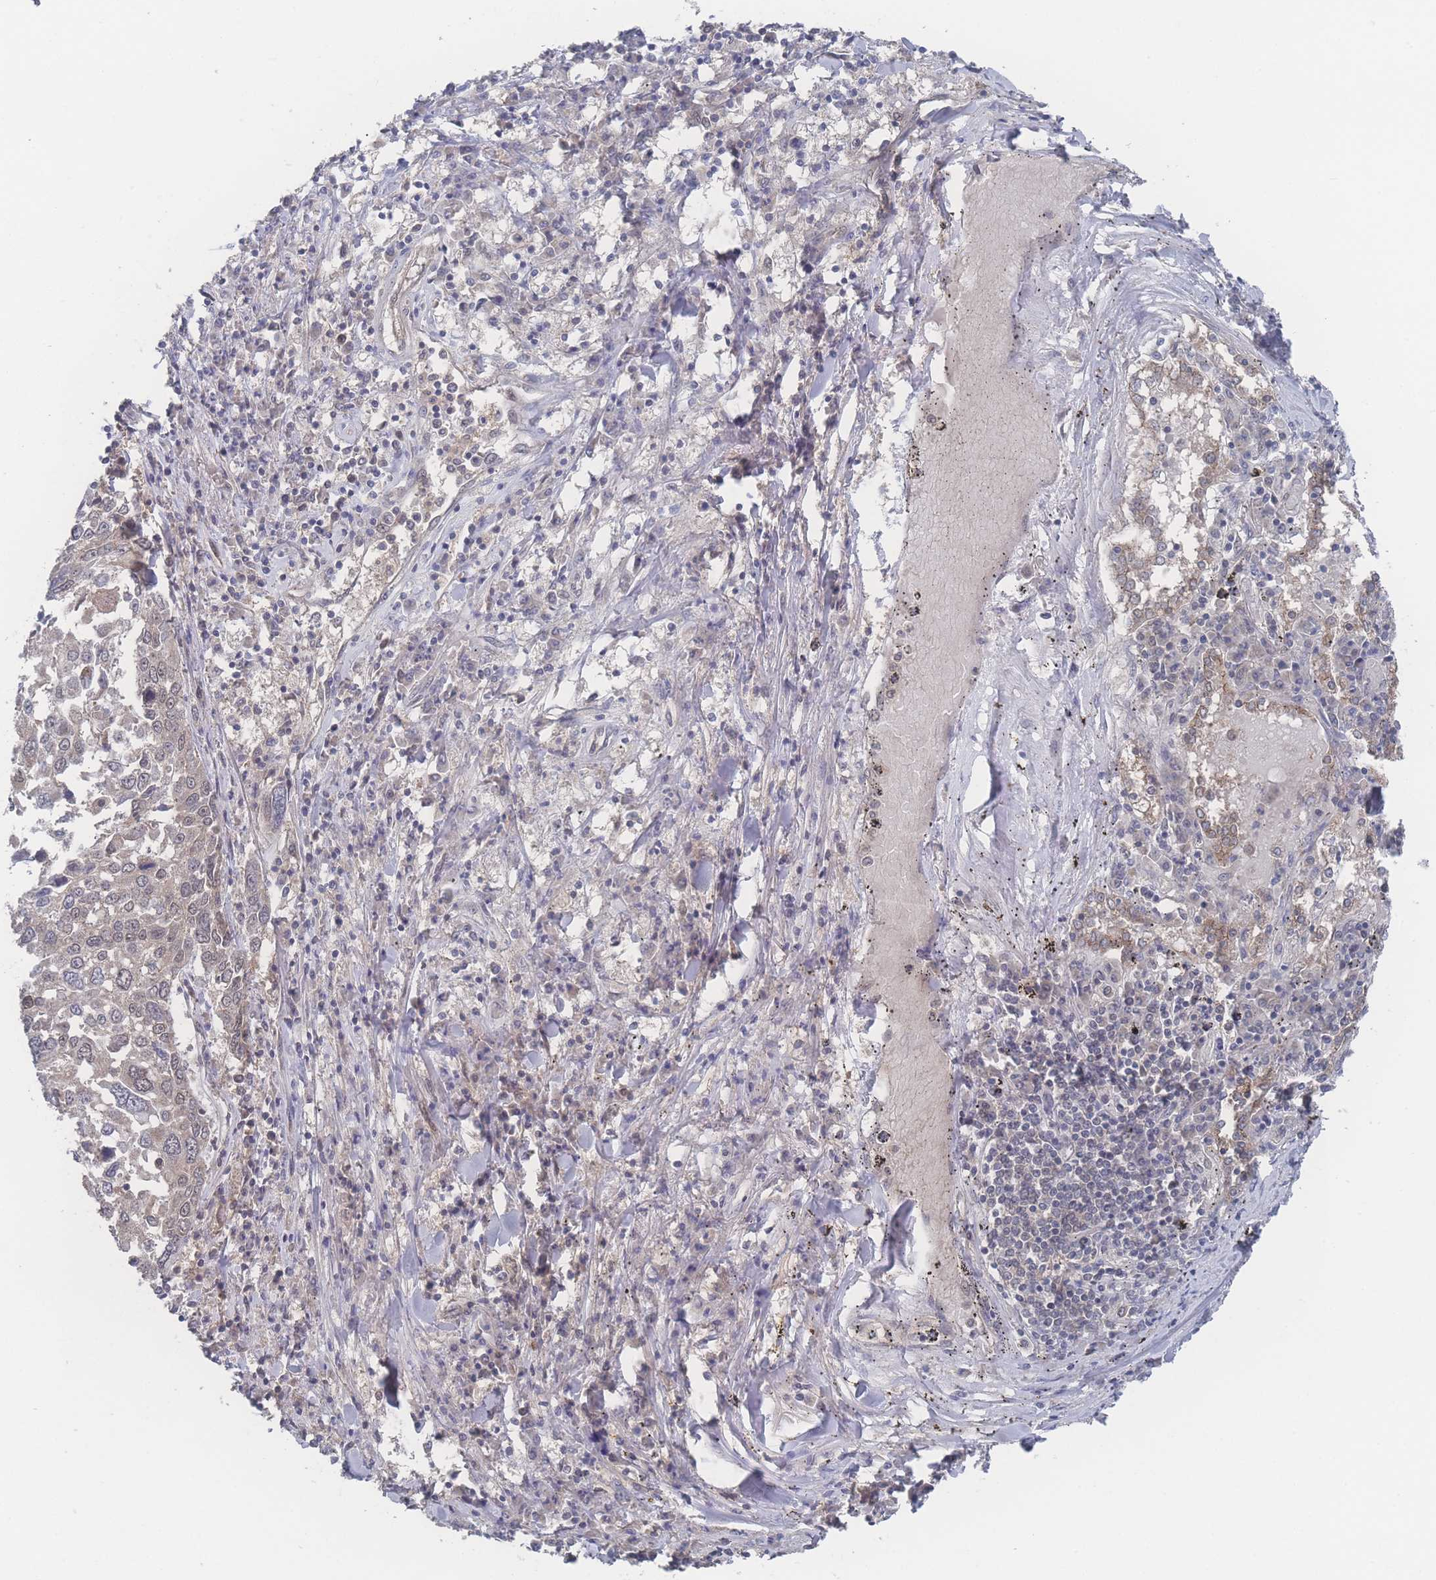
{"staining": {"intensity": "weak", "quantity": "<25%", "location": "nuclear"}, "tissue": "lung cancer", "cell_type": "Tumor cells", "image_type": "cancer", "snomed": [{"axis": "morphology", "description": "Squamous cell carcinoma, NOS"}, {"axis": "topography", "description": "Lung"}], "caption": "IHC photomicrograph of lung cancer stained for a protein (brown), which displays no expression in tumor cells. (DAB (3,3'-diaminobenzidine) immunohistochemistry (IHC), high magnification).", "gene": "NBEAL1", "patient": {"sex": "male", "age": 65}}